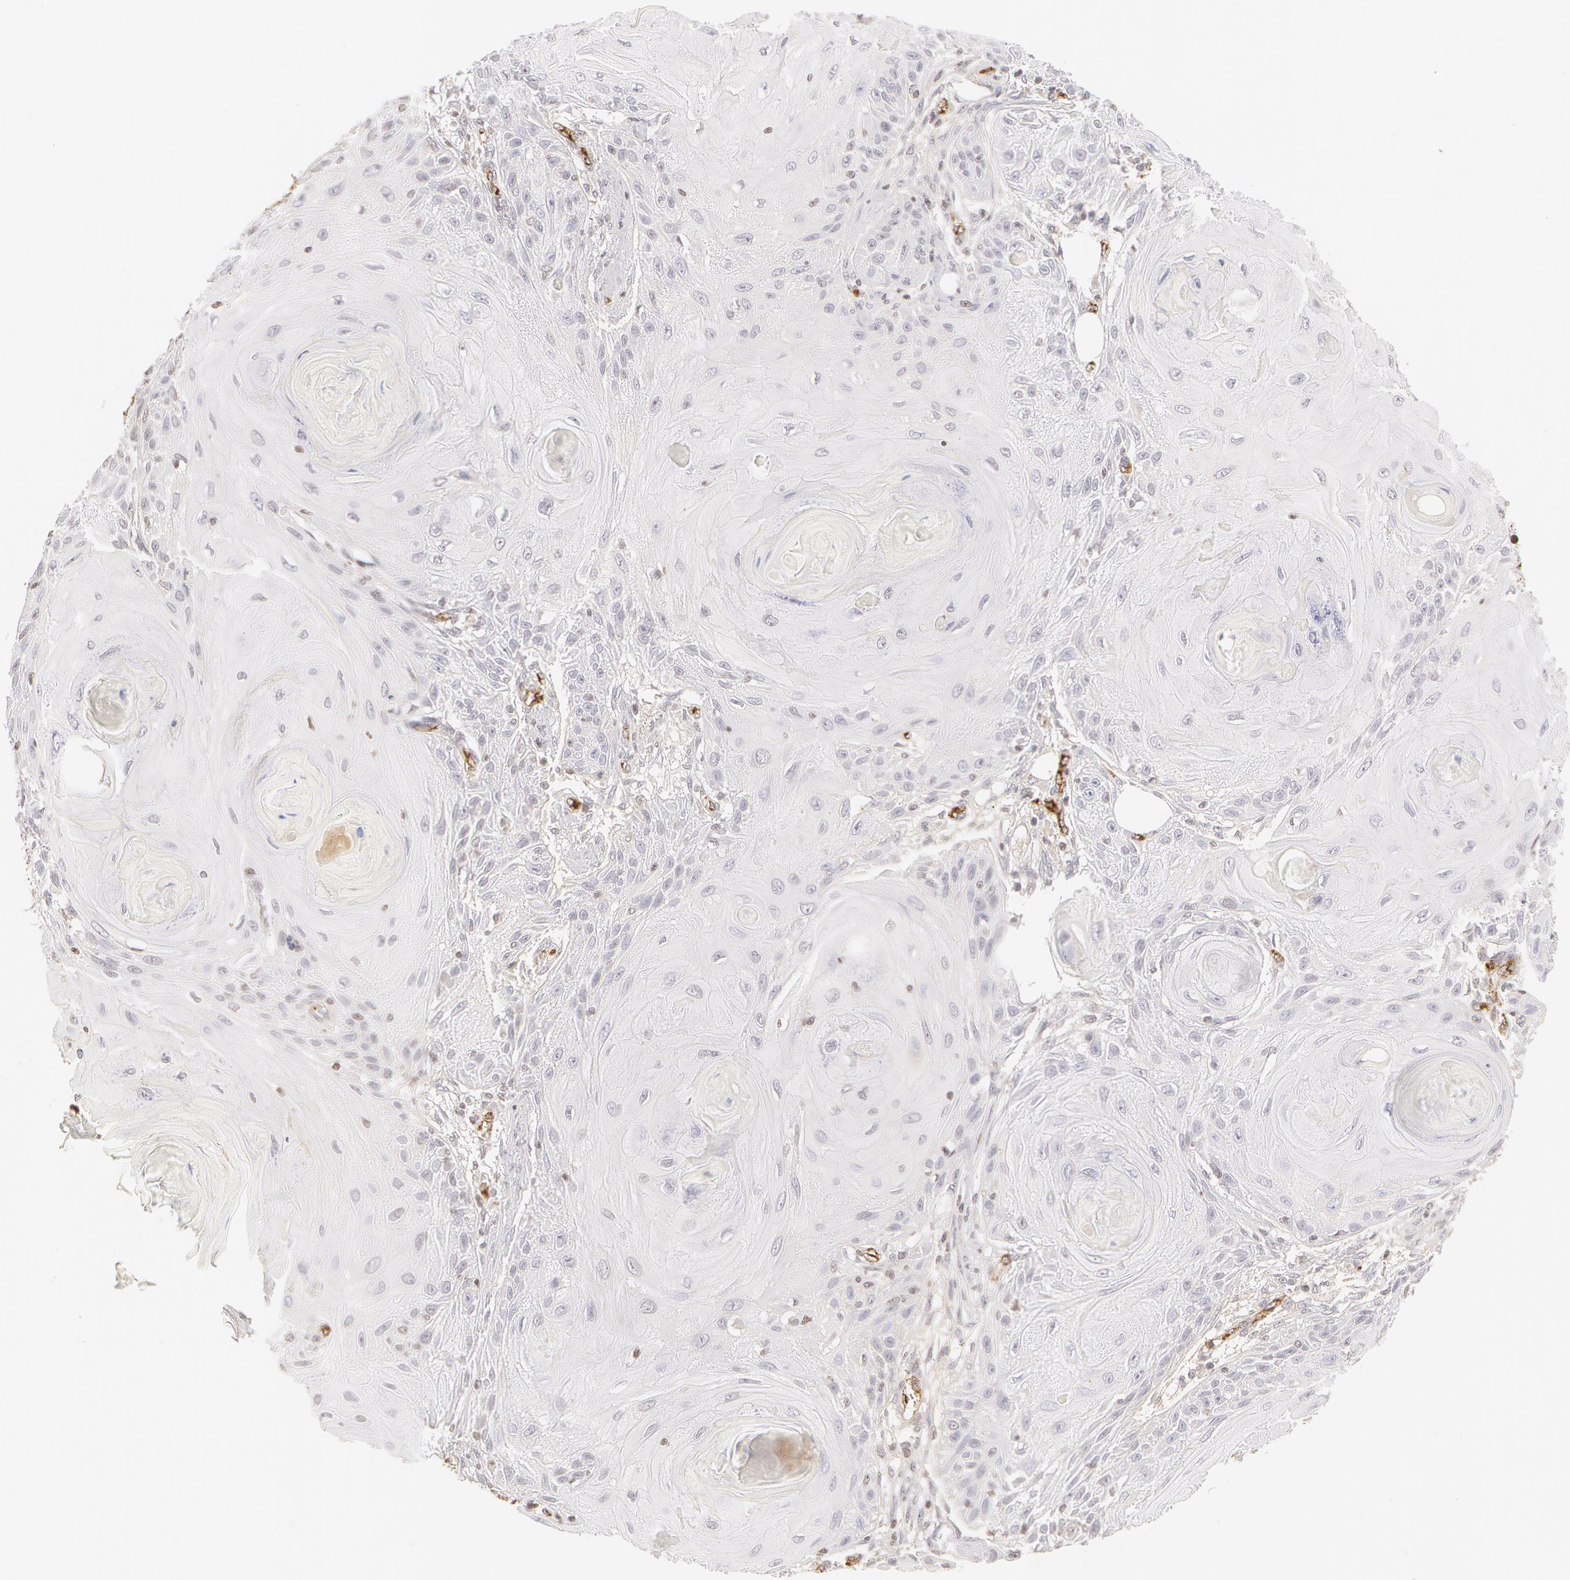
{"staining": {"intensity": "negative", "quantity": "none", "location": "none"}, "tissue": "skin cancer", "cell_type": "Tumor cells", "image_type": "cancer", "snomed": [{"axis": "morphology", "description": "Squamous cell carcinoma, NOS"}, {"axis": "topography", "description": "Skin"}], "caption": "Protein analysis of skin cancer demonstrates no significant positivity in tumor cells.", "gene": "VWF", "patient": {"sex": "female", "age": 88}}